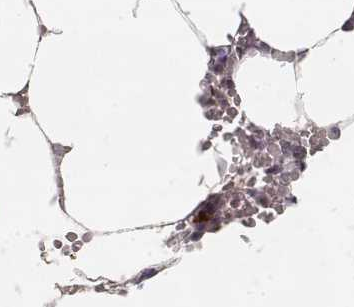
{"staining": {"intensity": "strong", "quantity": "<25%", "location": "cytoplasmic/membranous,nuclear"}, "tissue": "bone marrow", "cell_type": "Hematopoietic cells", "image_type": "normal", "snomed": [{"axis": "morphology", "description": "Normal tissue, NOS"}, {"axis": "topography", "description": "Bone marrow"}], "caption": "Bone marrow stained with DAB immunohistochemistry (IHC) displays medium levels of strong cytoplasmic/membranous,nuclear expression in approximately <25% of hematopoietic cells.", "gene": "EAF2", "patient": {"sex": "female", "age": 52}}